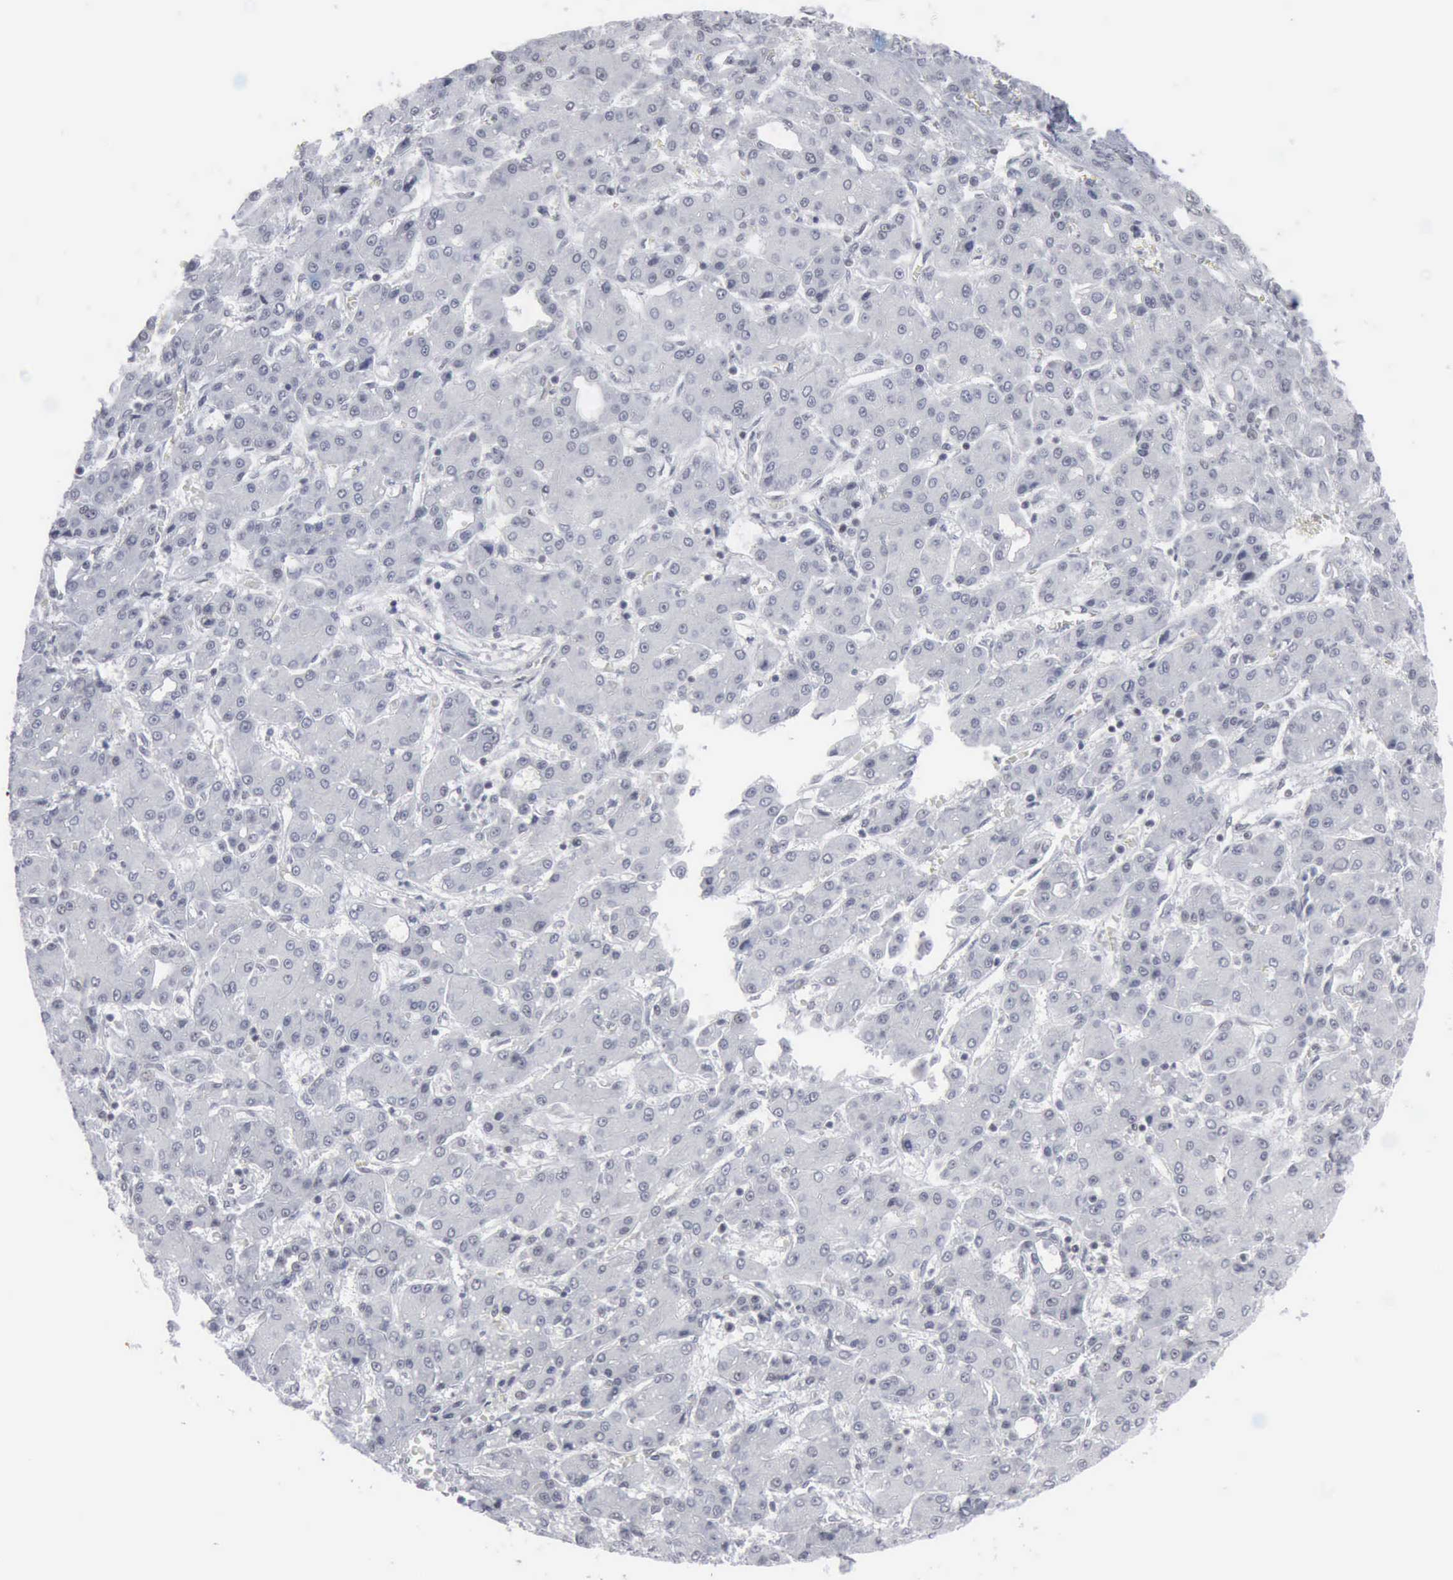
{"staining": {"intensity": "negative", "quantity": "none", "location": "none"}, "tissue": "liver cancer", "cell_type": "Tumor cells", "image_type": "cancer", "snomed": [{"axis": "morphology", "description": "Carcinoma, Hepatocellular, NOS"}, {"axis": "topography", "description": "Liver"}], "caption": "IHC of hepatocellular carcinoma (liver) displays no positivity in tumor cells. (Stains: DAB immunohistochemistry (IHC) with hematoxylin counter stain, Microscopy: brightfield microscopy at high magnification).", "gene": "XPA", "patient": {"sex": "male", "age": 69}}